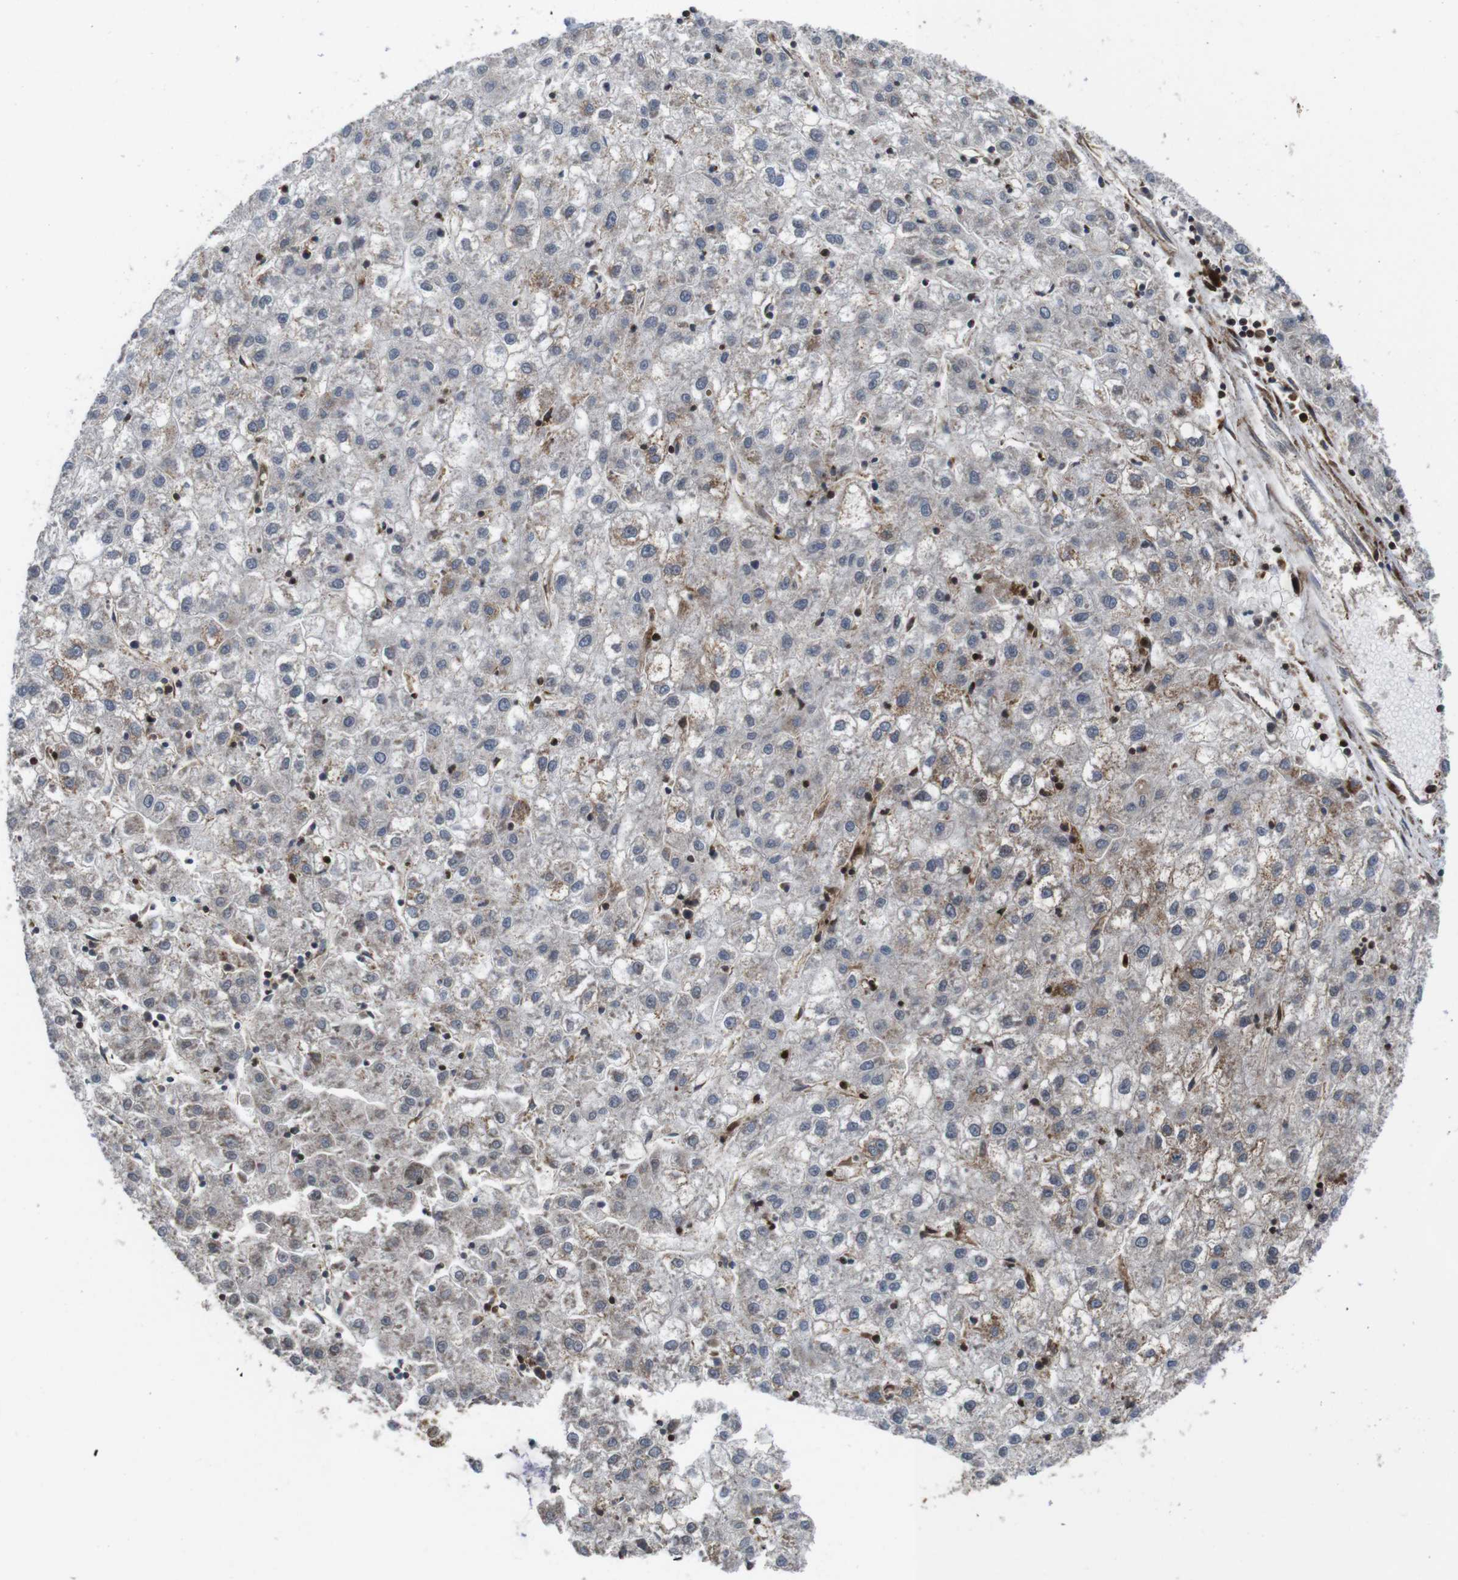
{"staining": {"intensity": "weak", "quantity": "<25%", "location": "cytoplasmic/membranous"}, "tissue": "liver cancer", "cell_type": "Tumor cells", "image_type": "cancer", "snomed": [{"axis": "morphology", "description": "Carcinoma, Hepatocellular, NOS"}, {"axis": "topography", "description": "Liver"}], "caption": "Human hepatocellular carcinoma (liver) stained for a protein using IHC demonstrates no positivity in tumor cells.", "gene": "HK1", "patient": {"sex": "male", "age": 72}}